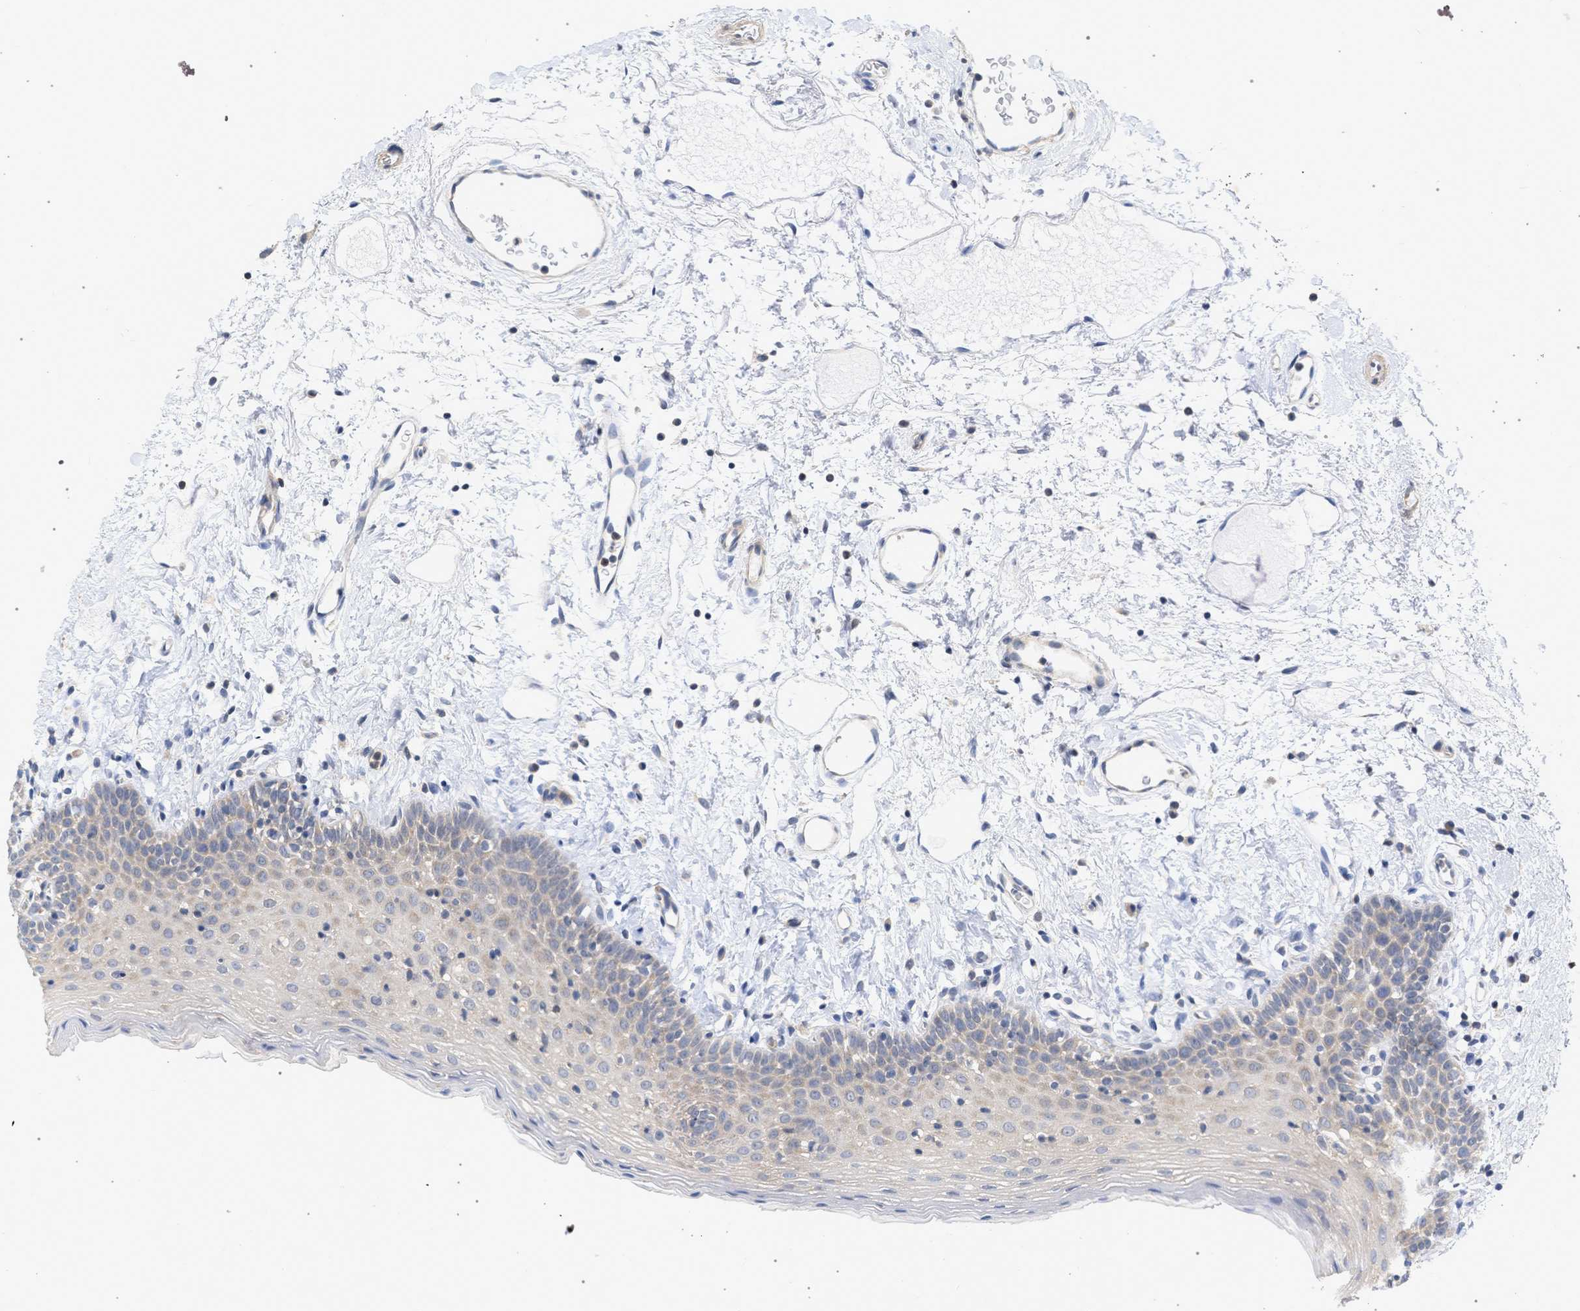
{"staining": {"intensity": "weak", "quantity": "25%-75%", "location": "cytoplasmic/membranous"}, "tissue": "oral mucosa", "cell_type": "Squamous epithelial cells", "image_type": "normal", "snomed": [{"axis": "morphology", "description": "Normal tissue, NOS"}, {"axis": "topography", "description": "Oral tissue"}], "caption": "Oral mucosa was stained to show a protein in brown. There is low levels of weak cytoplasmic/membranous expression in about 25%-75% of squamous epithelial cells. (DAB (3,3'-diaminobenzidine) IHC with brightfield microscopy, high magnification).", "gene": "MAP2K3", "patient": {"sex": "male", "age": 66}}